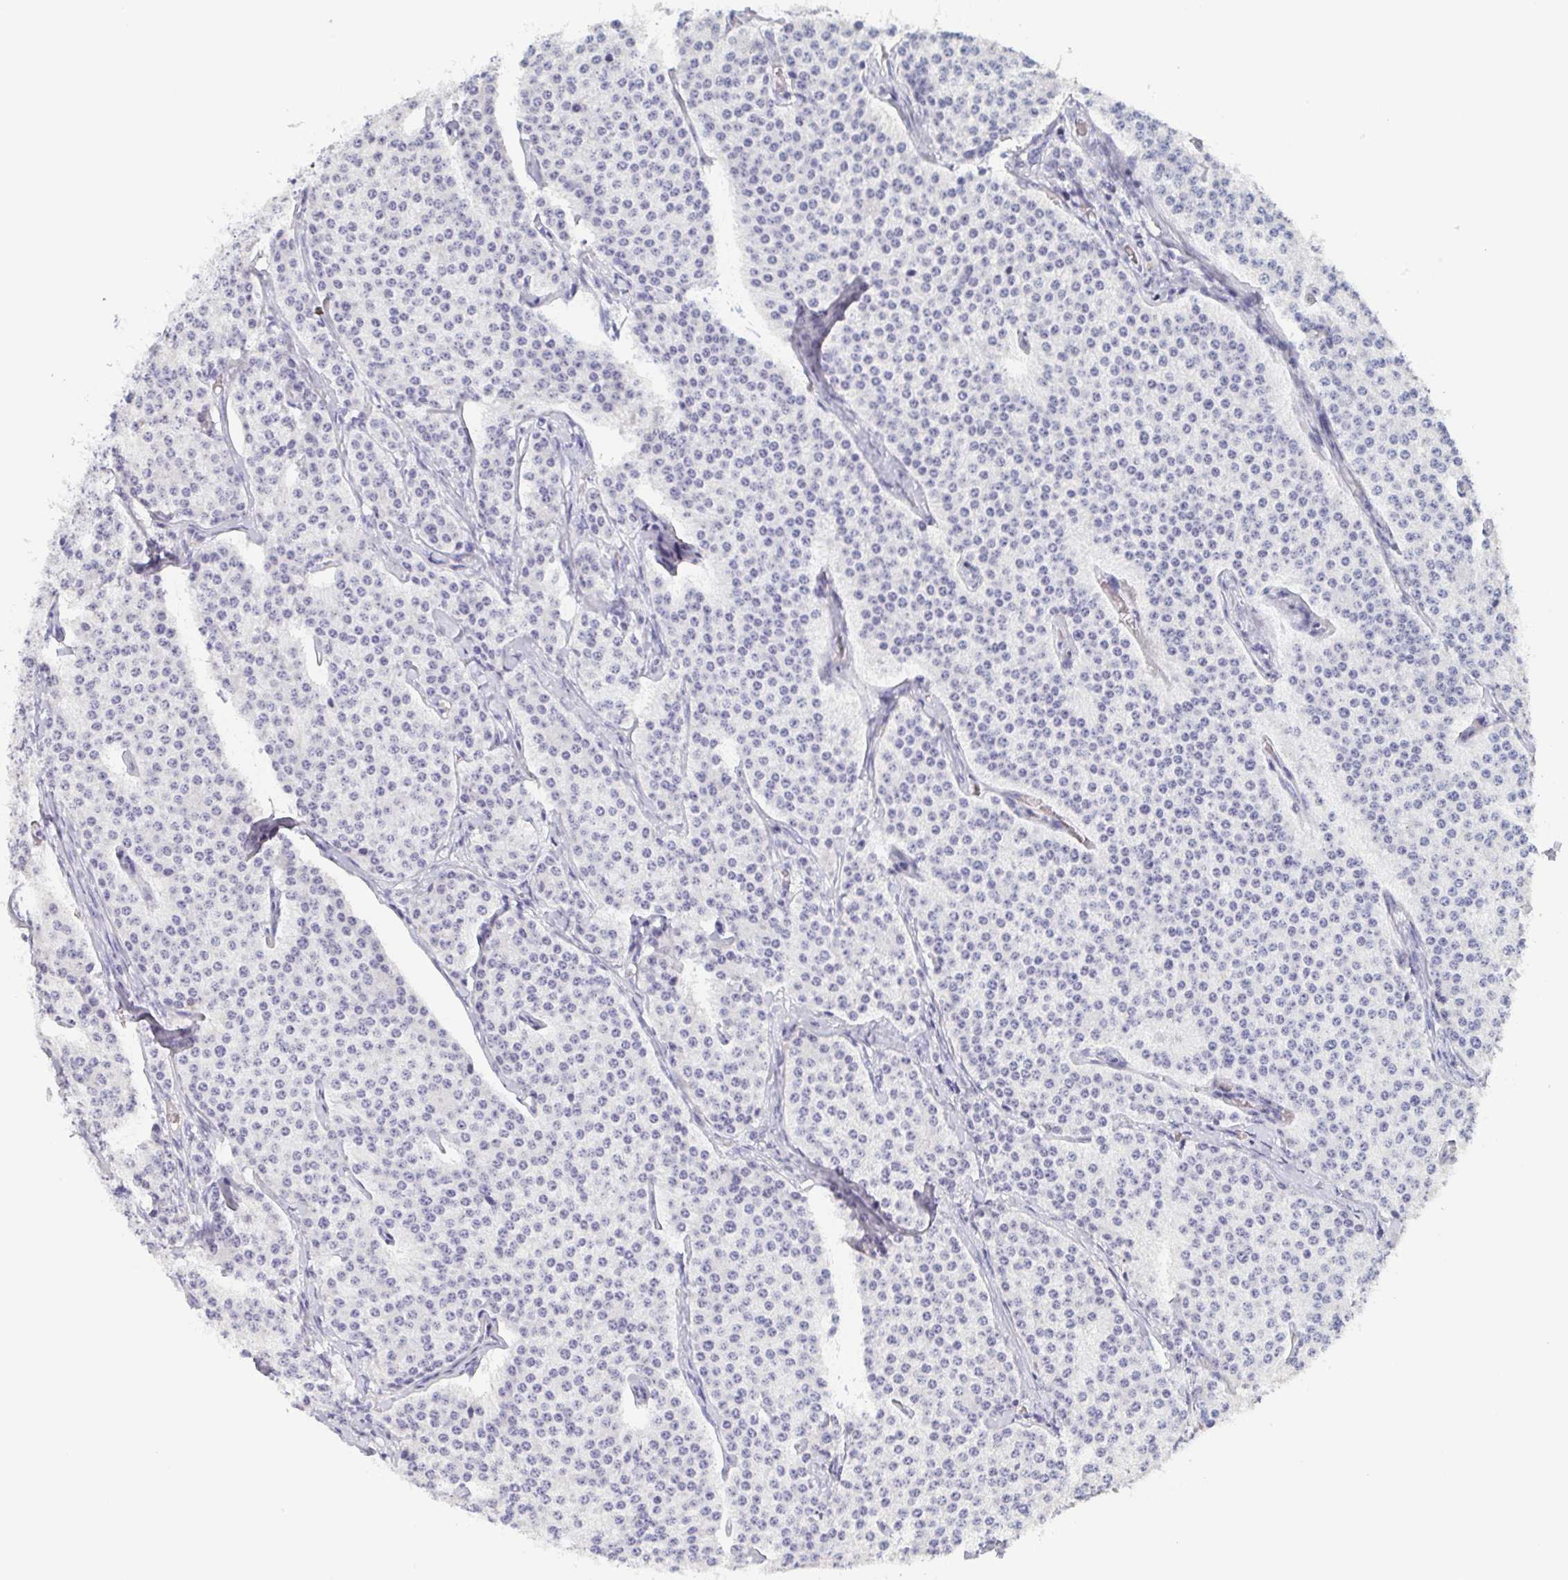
{"staining": {"intensity": "negative", "quantity": "none", "location": "none"}, "tissue": "carcinoid", "cell_type": "Tumor cells", "image_type": "cancer", "snomed": [{"axis": "morphology", "description": "Carcinoid, malignant, NOS"}, {"axis": "topography", "description": "Small intestine"}], "caption": "High power microscopy micrograph of an immunohistochemistry micrograph of malignant carcinoid, revealing no significant expression in tumor cells.", "gene": "ITLN1", "patient": {"sex": "female", "age": 64}}